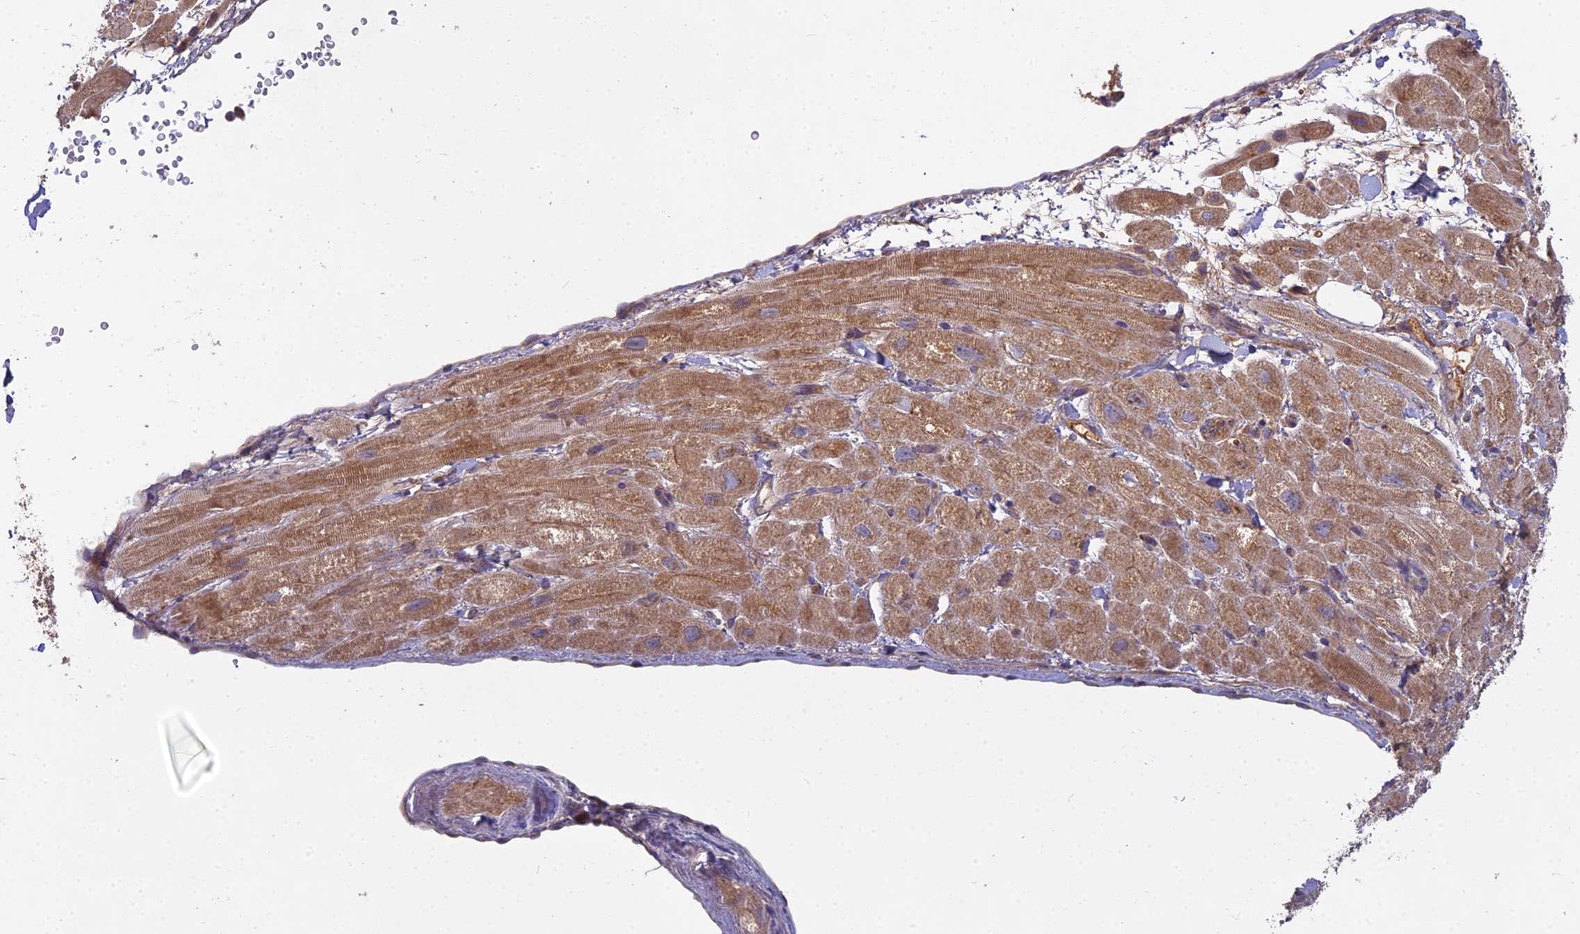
{"staining": {"intensity": "moderate", "quantity": ">75%", "location": "cytoplasmic/membranous"}, "tissue": "heart muscle", "cell_type": "Cardiomyocytes", "image_type": "normal", "snomed": [{"axis": "morphology", "description": "Normal tissue, NOS"}, {"axis": "topography", "description": "Heart"}], "caption": "Protein analysis of normal heart muscle reveals moderate cytoplasmic/membranous positivity in about >75% of cardiomyocytes.", "gene": "CCDC167", "patient": {"sex": "male", "age": 65}}